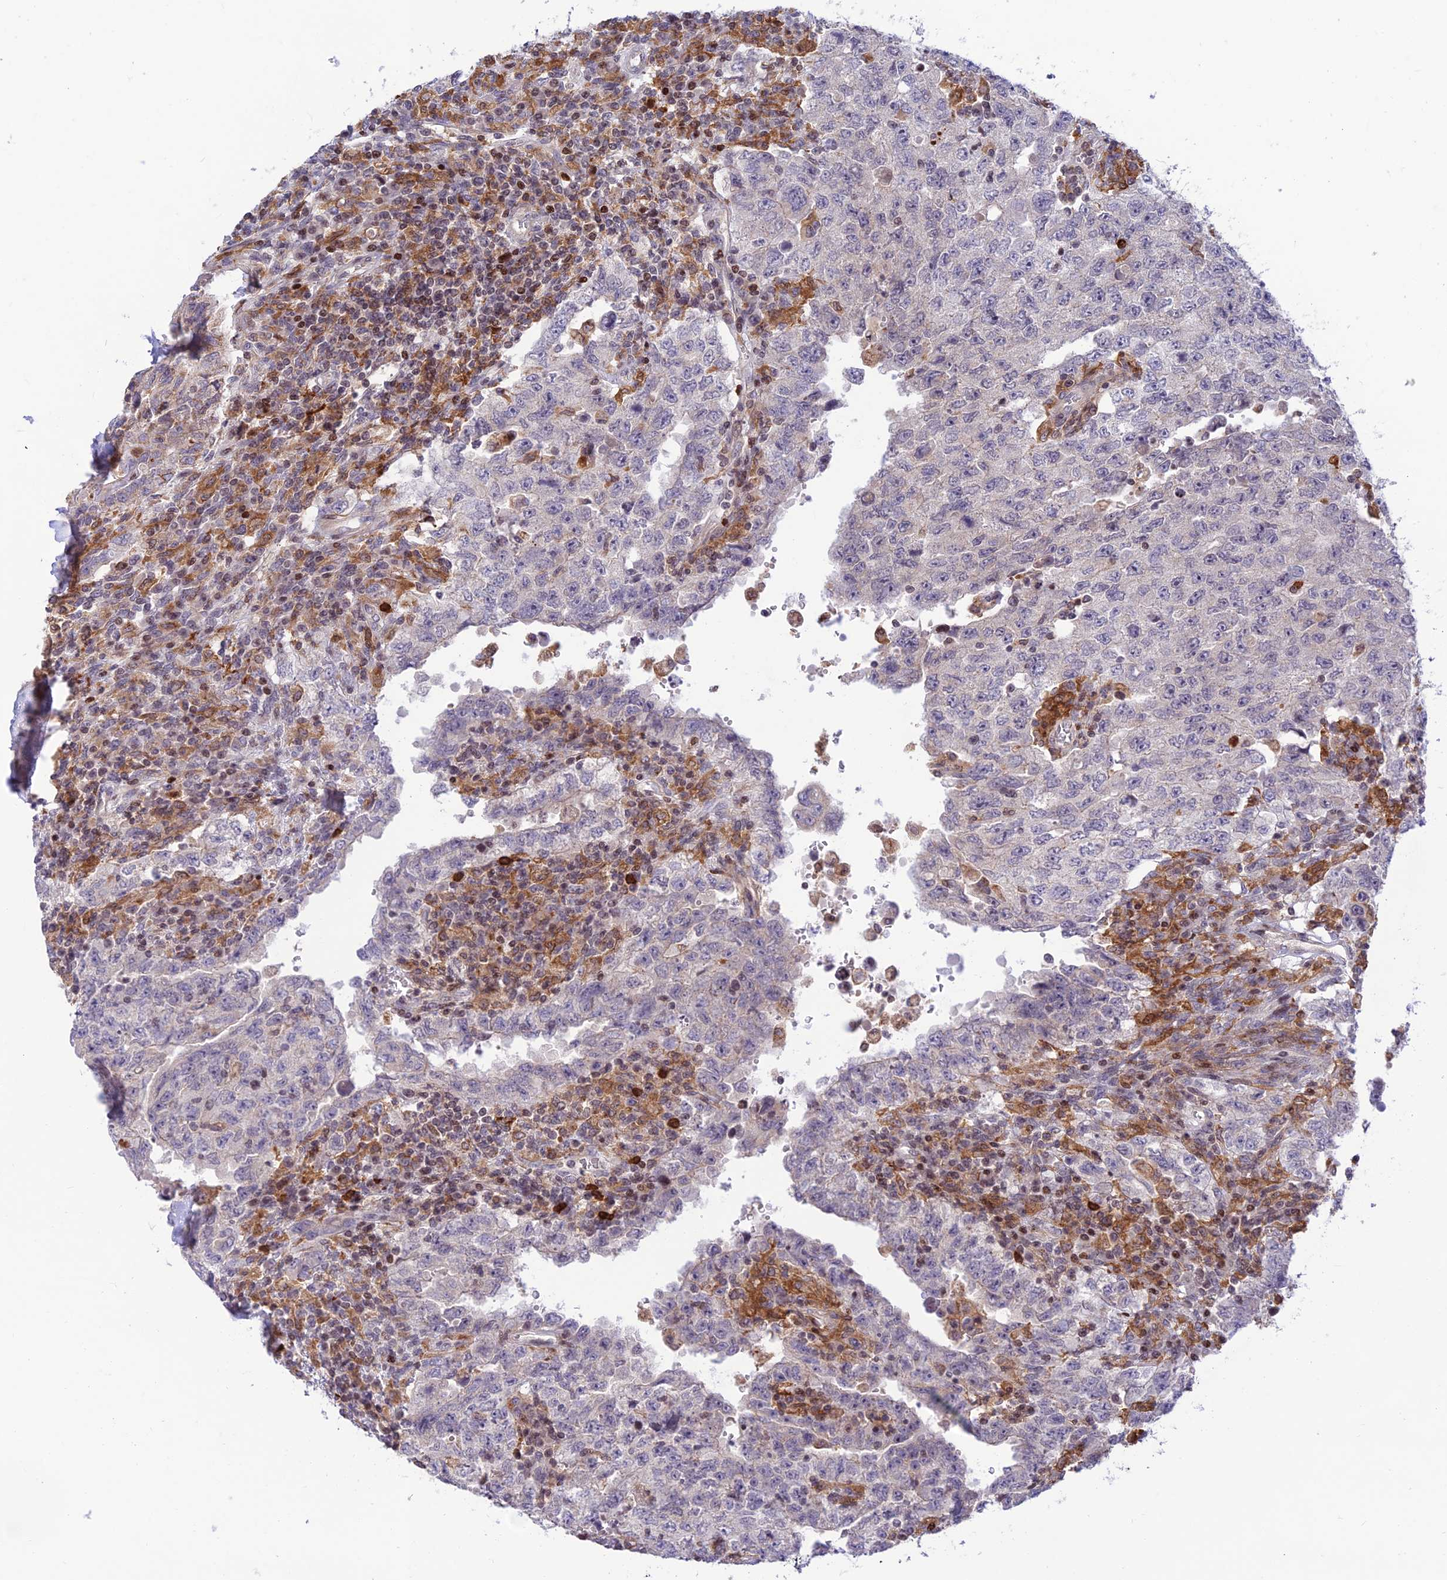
{"staining": {"intensity": "negative", "quantity": "none", "location": "none"}, "tissue": "testis cancer", "cell_type": "Tumor cells", "image_type": "cancer", "snomed": [{"axis": "morphology", "description": "Carcinoma, Embryonal, NOS"}, {"axis": "topography", "description": "Testis"}], "caption": "Human embryonal carcinoma (testis) stained for a protein using IHC shows no staining in tumor cells.", "gene": "FAM186B", "patient": {"sex": "male", "age": 26}}